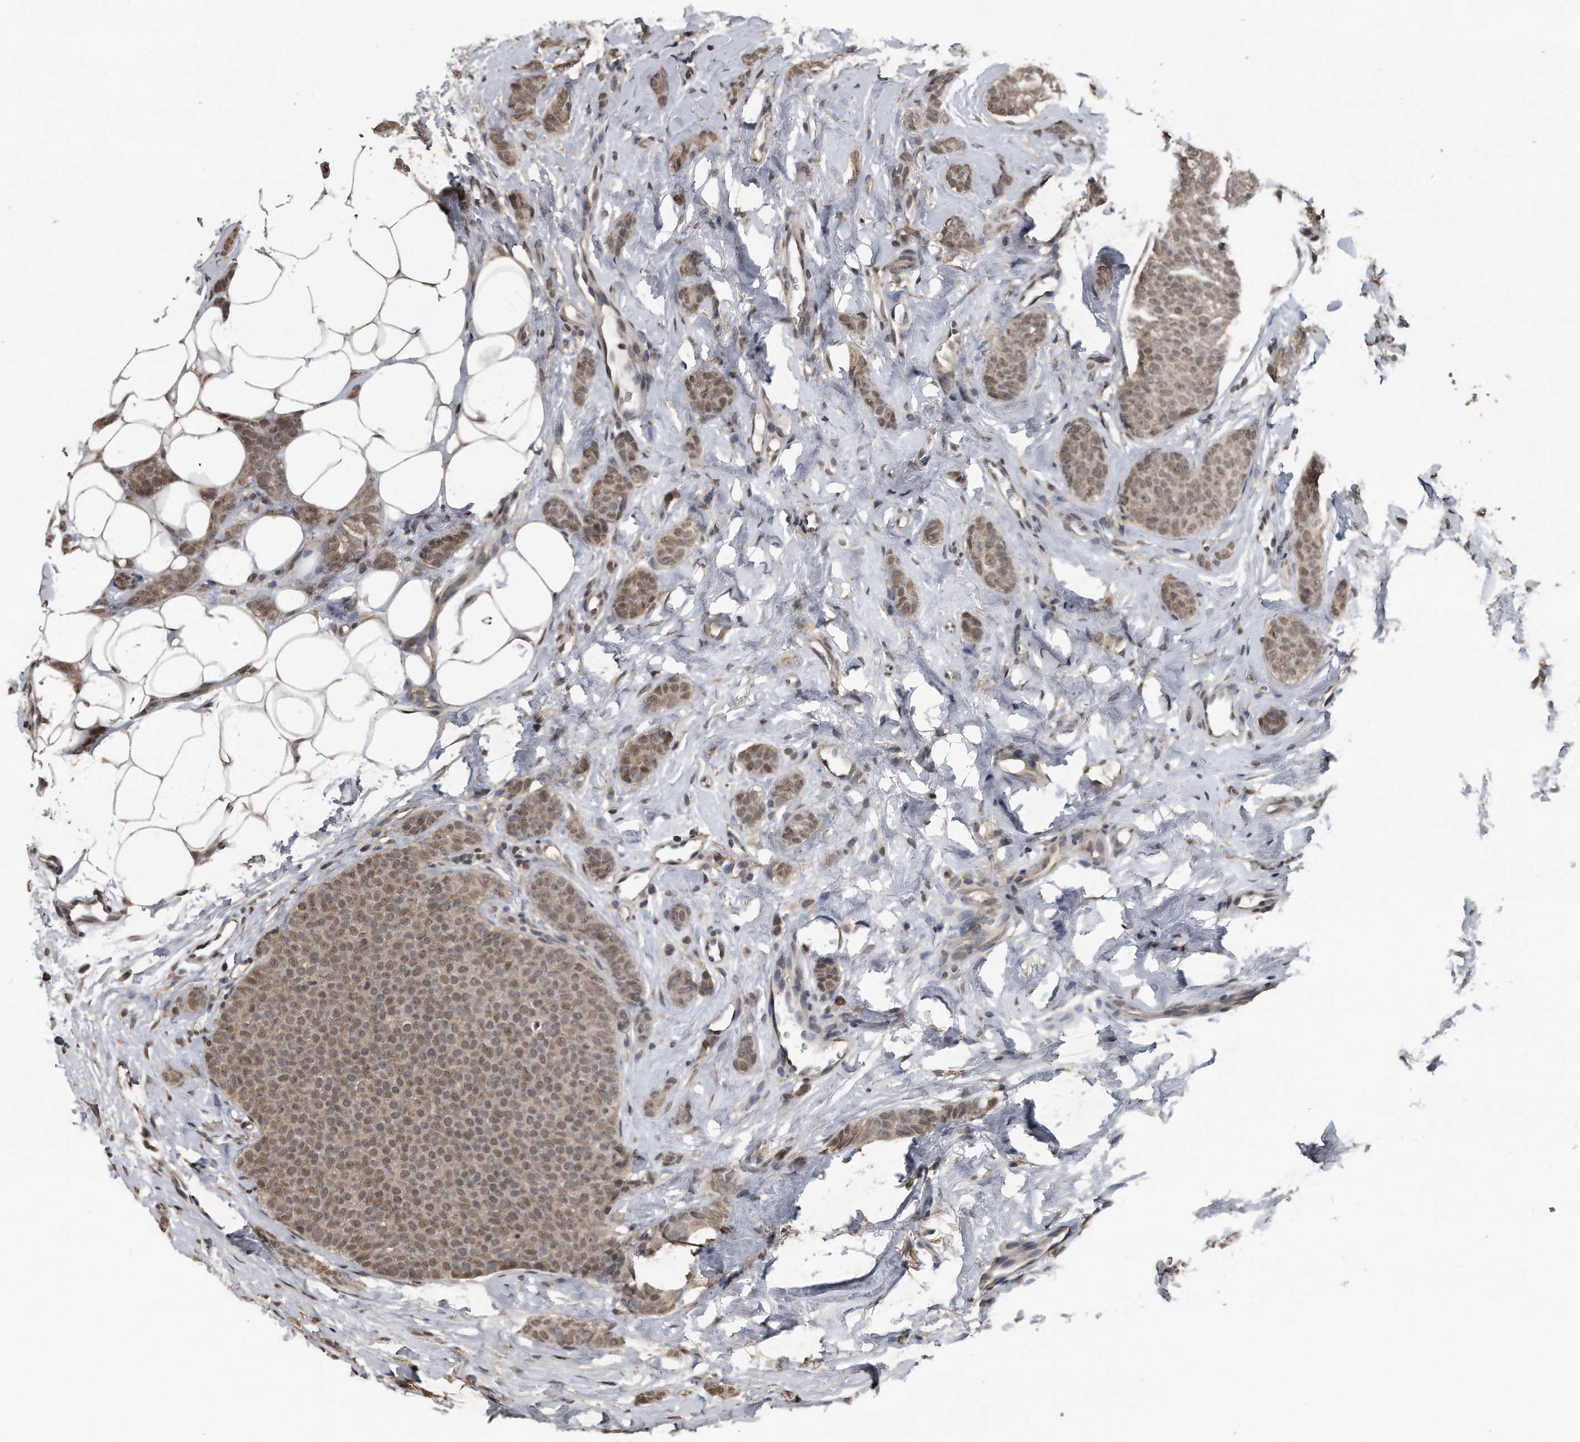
{"staining": {"intensity": "weak", "quantity": ">75%", "location": "nuclear"}, "tissue": "breast cancer", "cell_type": "Tumor cells", "image_type": "cancer", "snomed": [{"axis": "morphology", "description": "Lobular carcinoma"}, {"axis": "topography", "description": "Skin"}, {"axis": "topography", "description": "Breast"}], "caption": "Immunohistochemical staining of breast cancer (lobular carcinoma) displays weak nuclear protein positivity in approximately >75% of tumor cells.", "gene": "CRYZL1", "patient": {"sex": "female", "age": 46}}